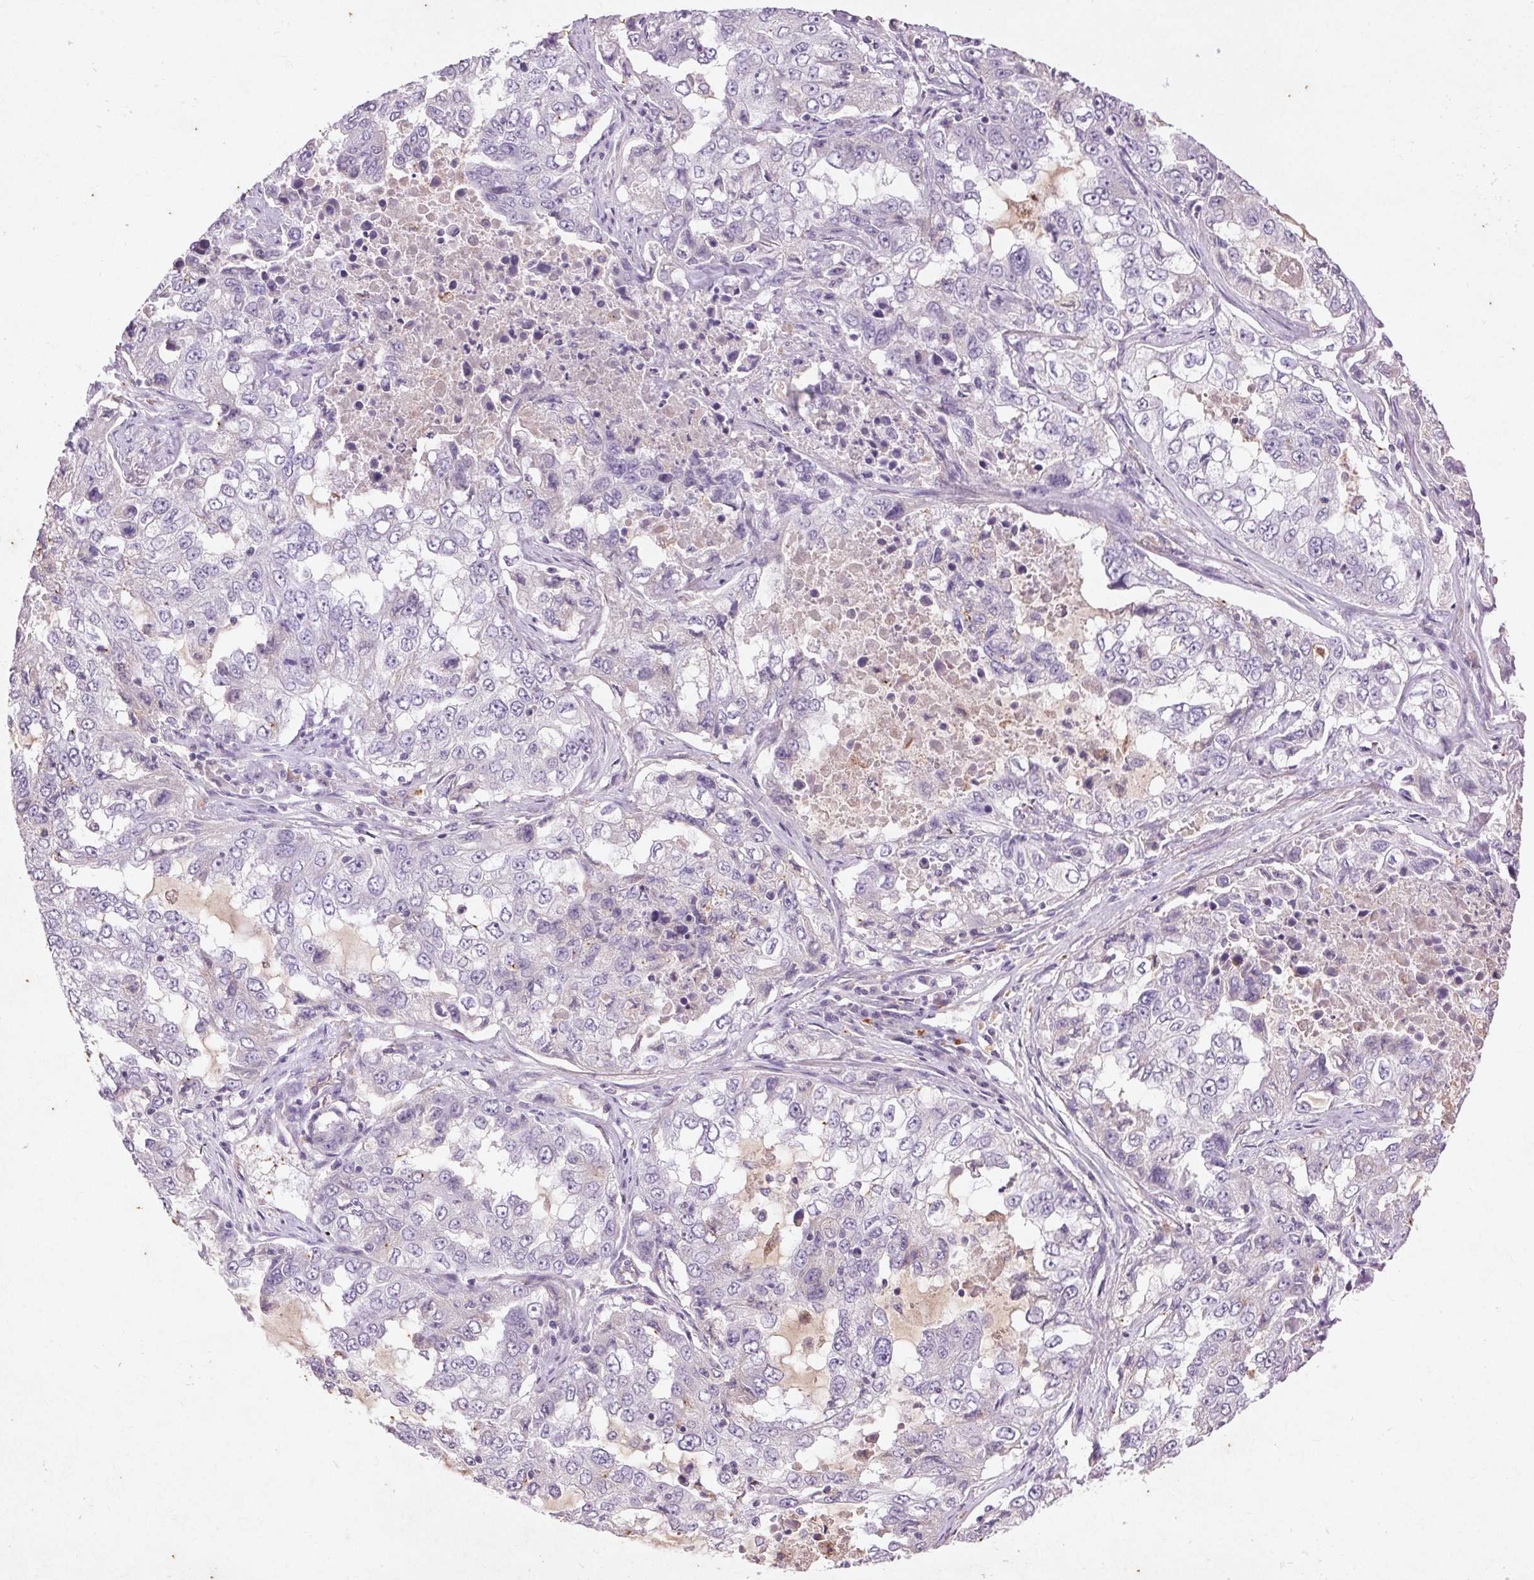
{"staining": {"intensity": "negative", "quantity": "none", "location": "none"}, "tissue": "lung cancer", "cell_type": "Tumor cells", "image_type": "cancer", "snomed": [{"axis": "morphology", "description": "Adenocarcinoma, NOS"}, {"axis": "topography", "description": "Lung"}], "caption": "High magnification brightfield microscopy of lung cancer stained with DAB (3,3'-diaminobenzidine) (brown) and counterstained with hematoxylin (blue): tumor cells show no significant positivity.", "gene": "FNDC7", "patient": {"sex": "female", "age": 61}}